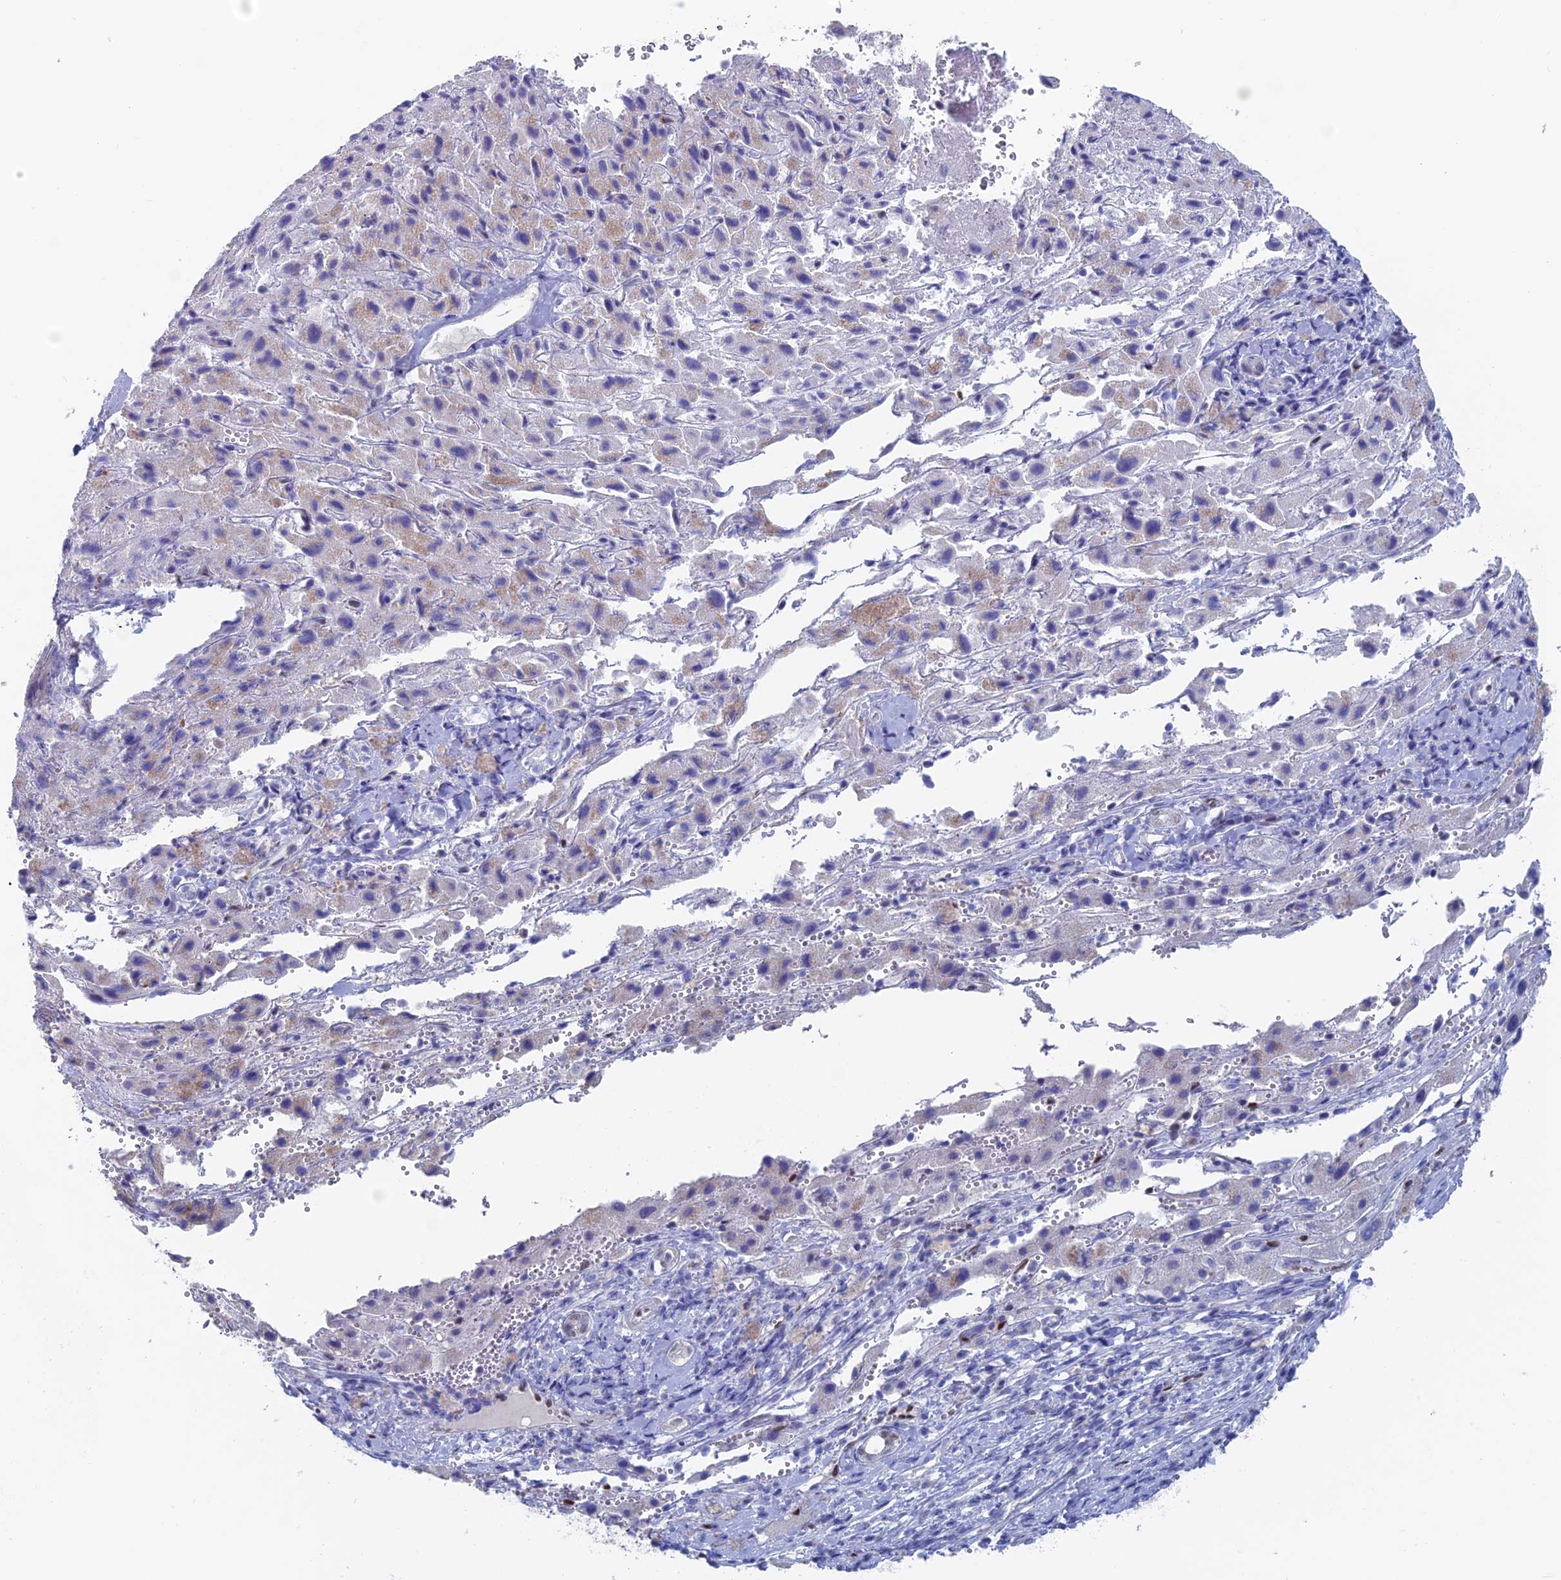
{"staining": {"intensity": "negative", "quantity": "none", "location": "none"}, "tissue": "liver cancer", "cell_type": "Tumor cells", "image_type": "cancer", "snomed": [{"axis": "morphology", "description": "Carcinoma, Hepatocellular, NOS"}, {"axis": "topography", "description": "Liver"}], "caption": "Tumor cells show no significant protein positivity in hepatocellular carcinoma (liver).", "gene": "NOL4L", "patient": {"sex": "female", "age": 58}}